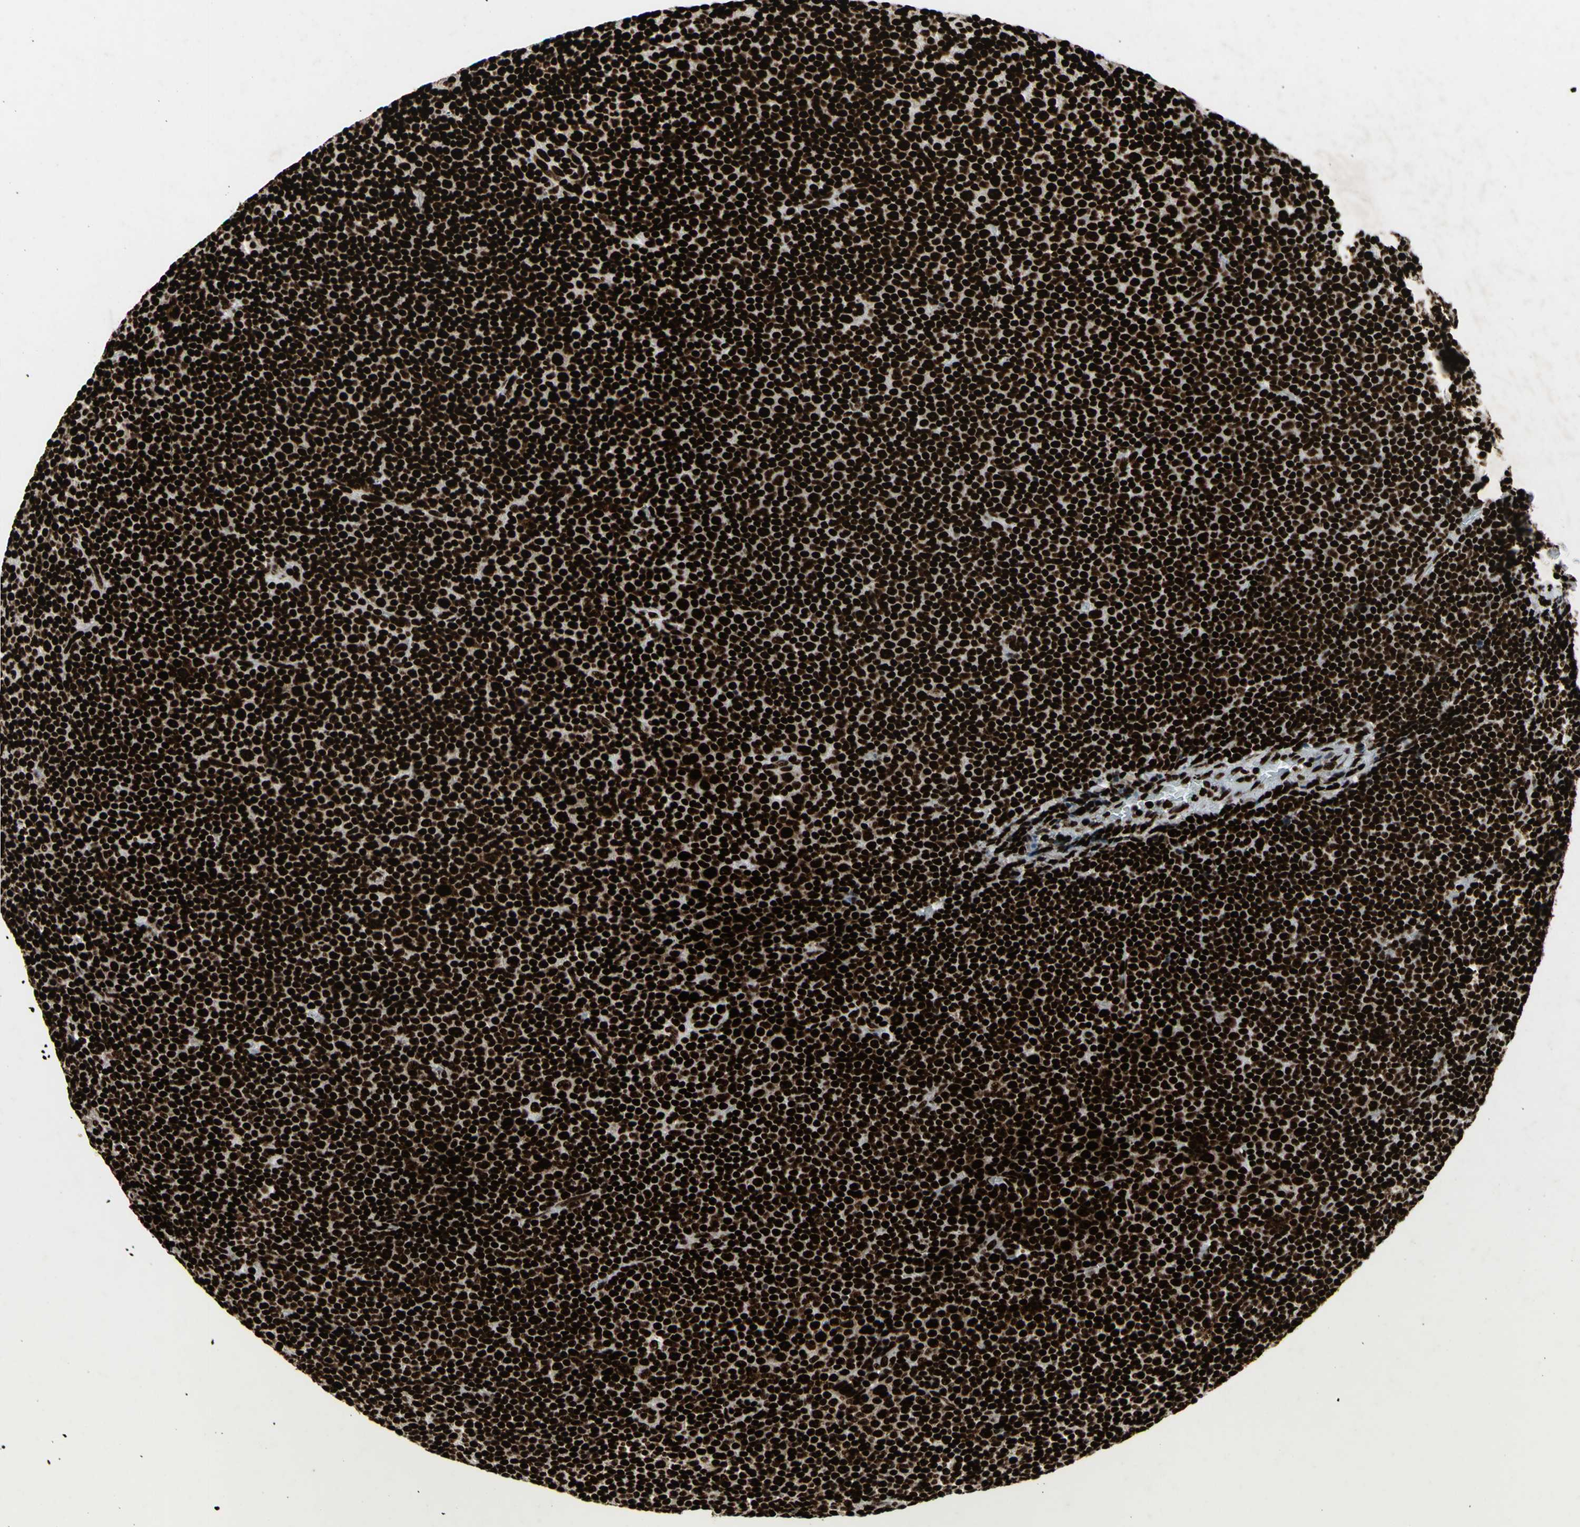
{"staining": {"intensity": "strong", "quantity": ">75%", "location": "nuclear"}, "tissue": "lymphoma", "cell_type": "Tumor cells", "image_type": "cancer", "snomed": [{"axis": "morphology", "description": "Malignant lymphoma, non-Hodgkin's type, Low grade"}, {"axis": "topography", "description": "Lymph node"}], "caption": "IHC micrograph of lymphoma stained for a protein (brown), which shows high levels of strong nuclear positivity in about >75% of tumor cells.", "gene": "U2AF2", "patient": {"sex": "female", "age": 67}}